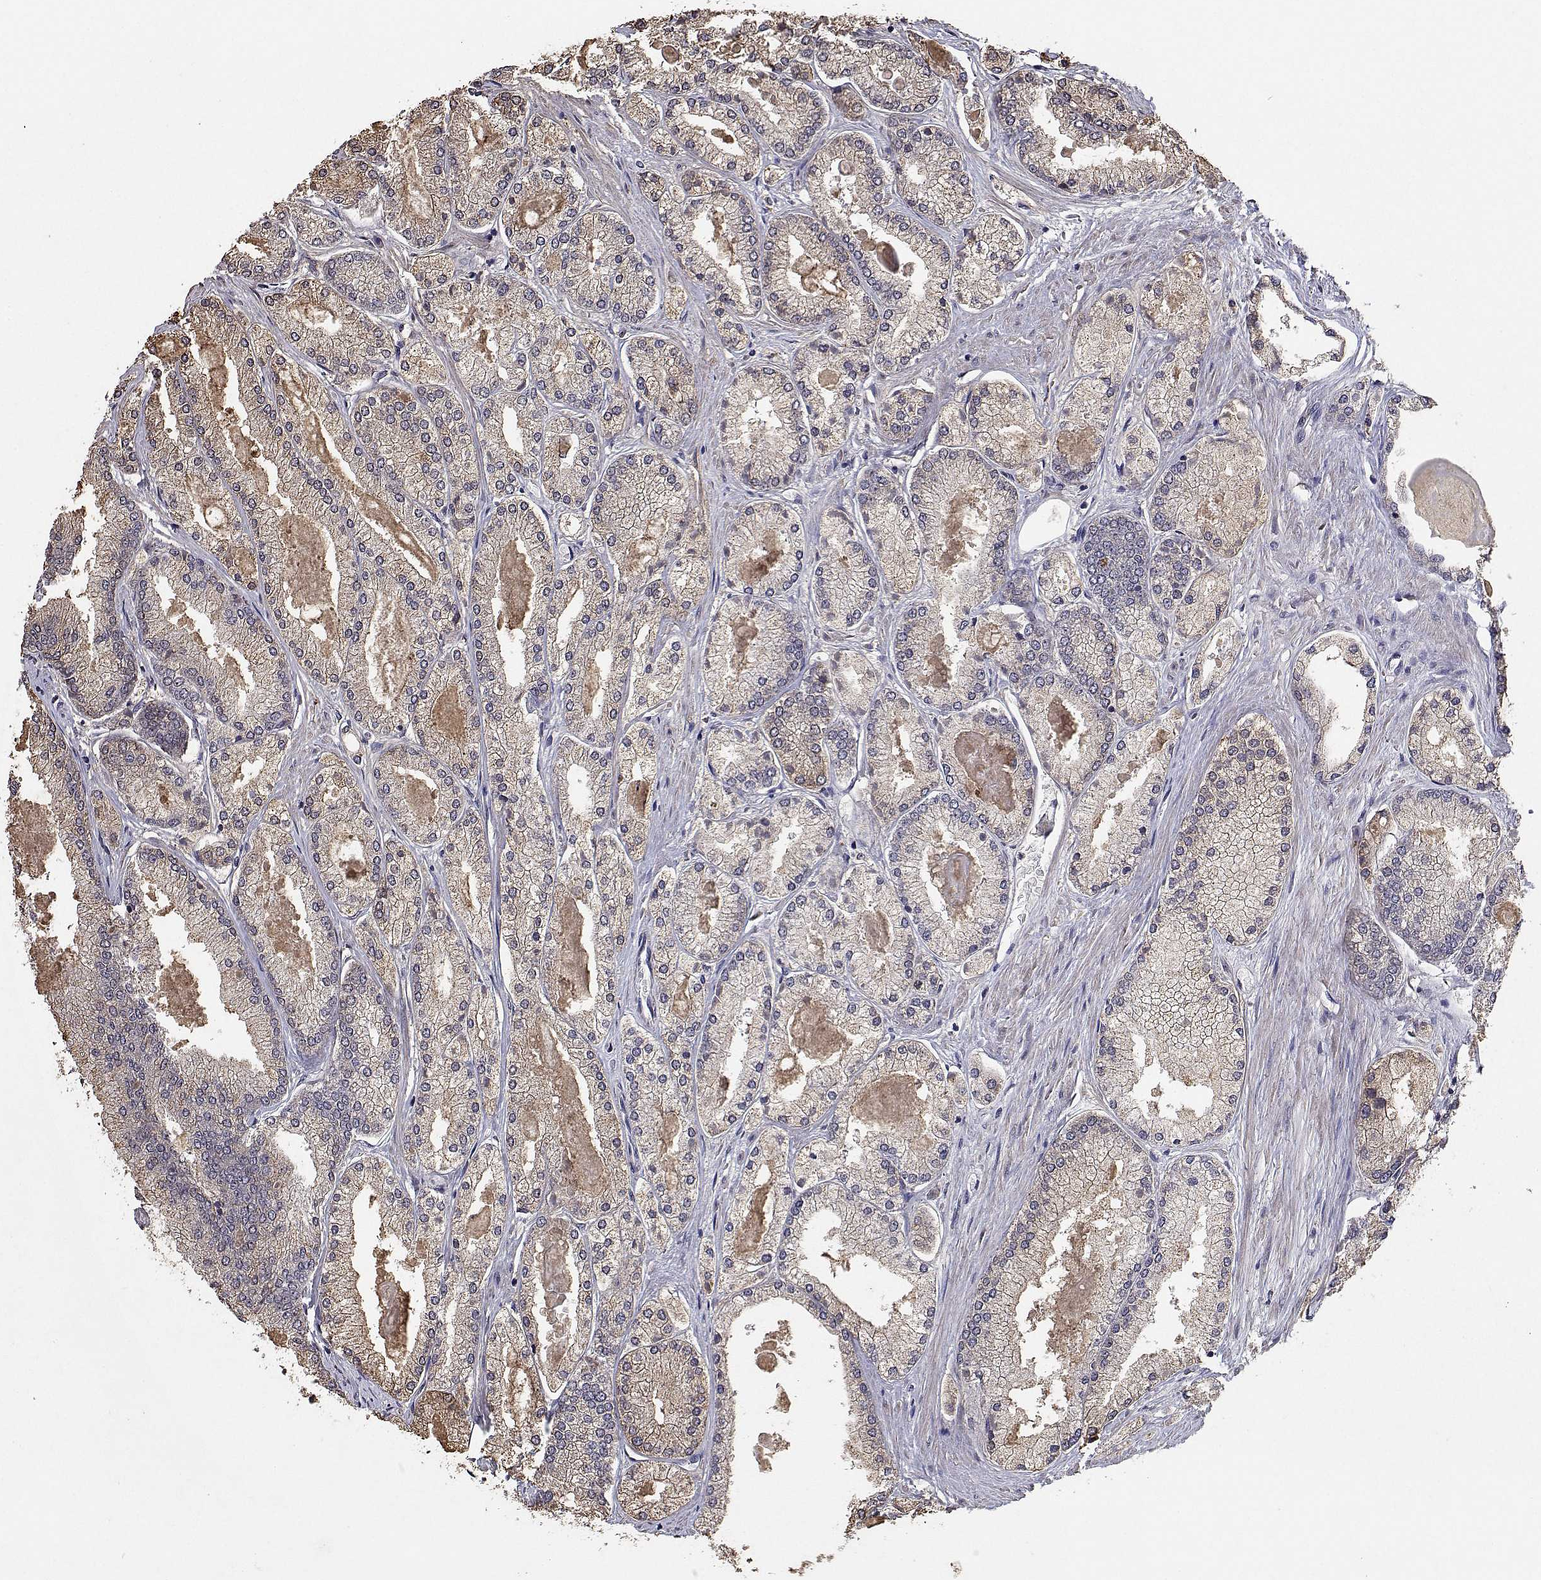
{"staining": {"intensity": "negative", "quantity": "none", "location": "none"}, "tissue": "prostate cancer", "cell_type": "Tumor cells", "image_type": "cancer", "snomed": [{"axis": "morphology", "description": "Adenocarcinoma, High grade"}, {"axis": "topography", "description": "Prostate"}], "caption": "Image shows no protein expression in tumor cells of prostate cancer tissue.", "gene": "RBPJL", "patient": {"sex": "male", "age": 68}}